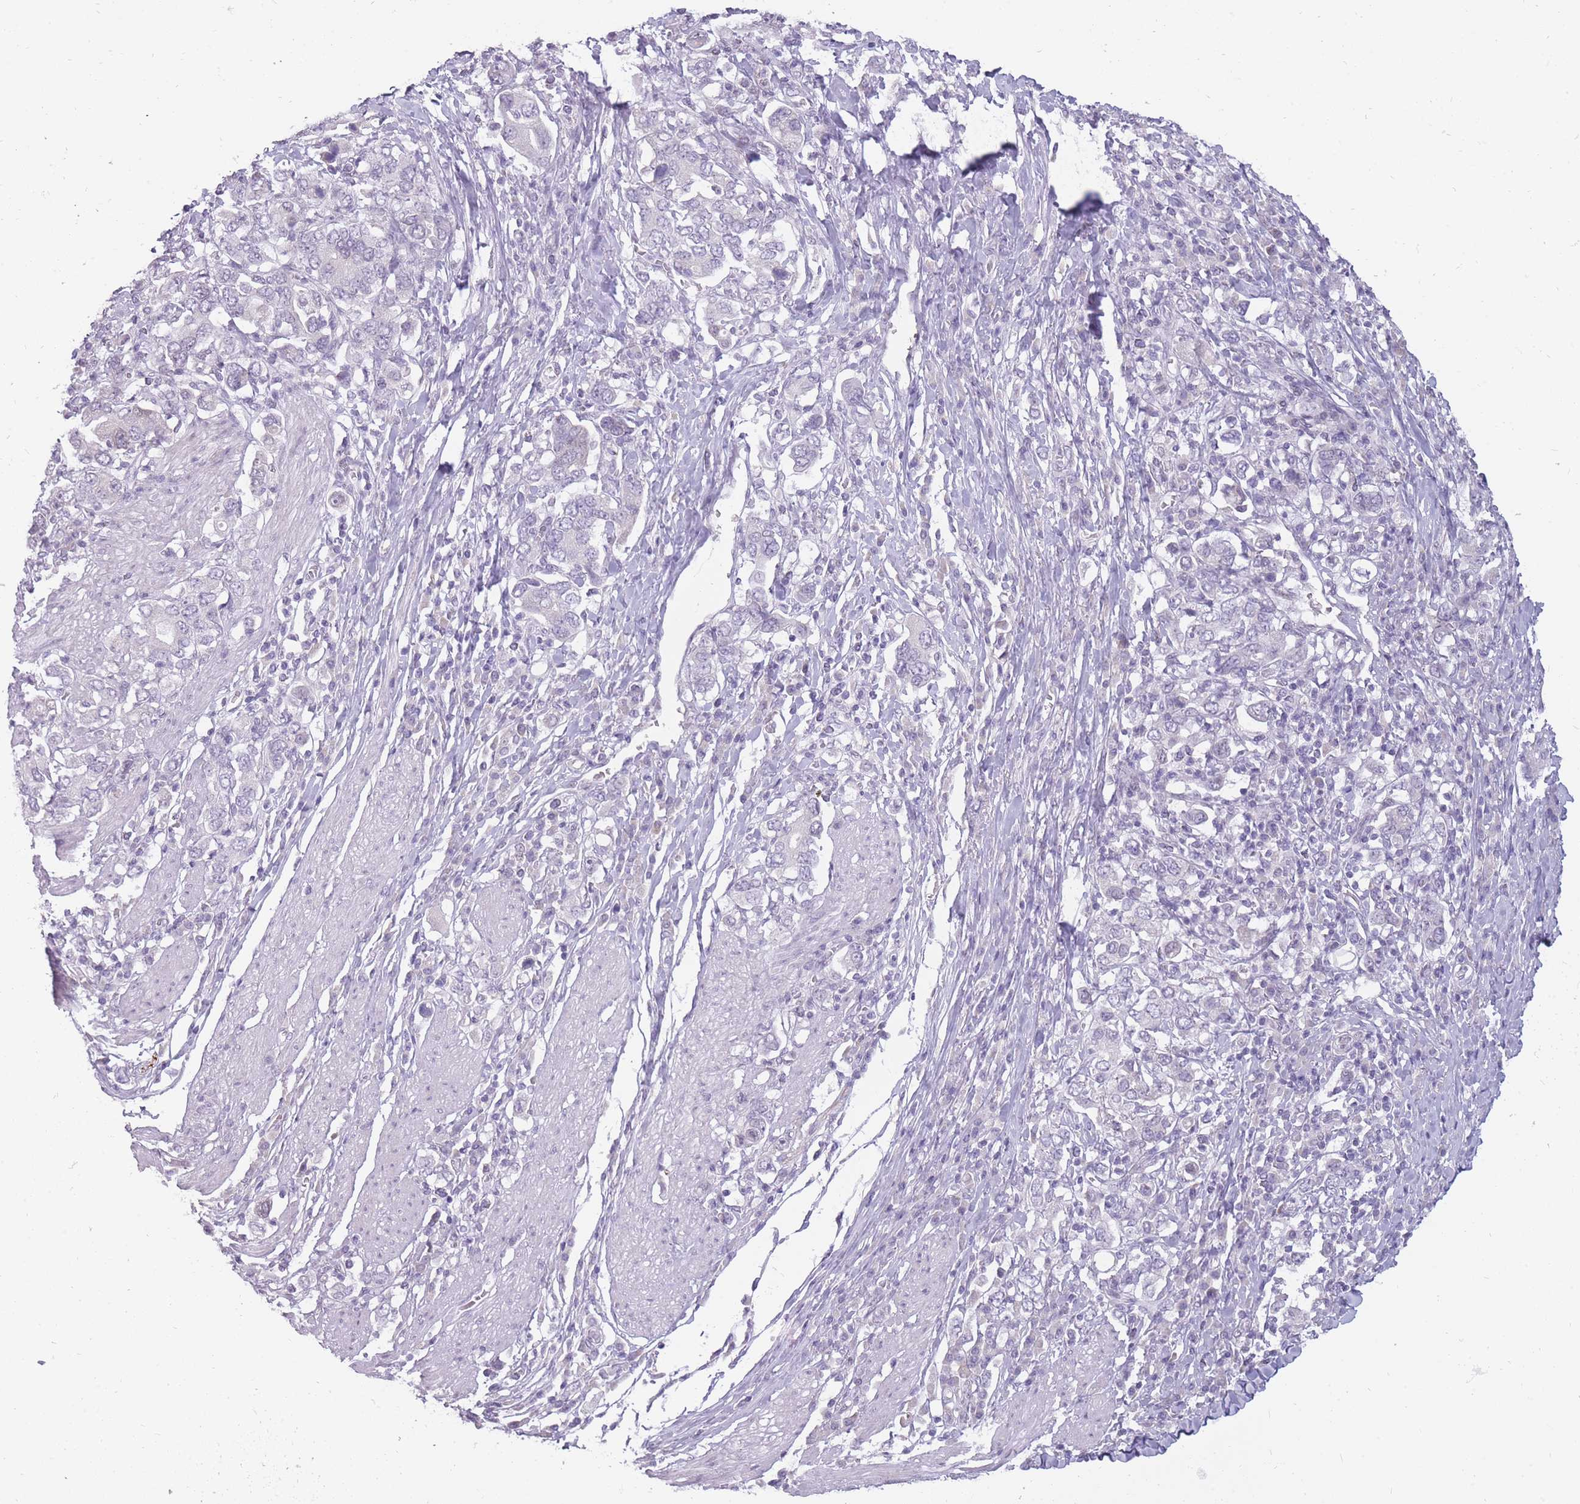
{"staining": {"intensity": "negative", "quantity": "none", "location": "none"}, "tissue": "stomach cancer", "cell_type": "Tumor cells", "image_type": "cancer", "snomed": [{"axis": "morphology", "description": "Adenocarcinoma, NOS"}, {"axis": "topography", "description": "Stomach, upper"}, {"axis": "topography", "description": "Stomach"}], "caption": "Tumor cells show no significant protein staining in stomach cancer (adenocarcinoma). Nuclei are stained in blue.", "gene": "POMZP3", "patient": {"sex": "male", "age": 62}}